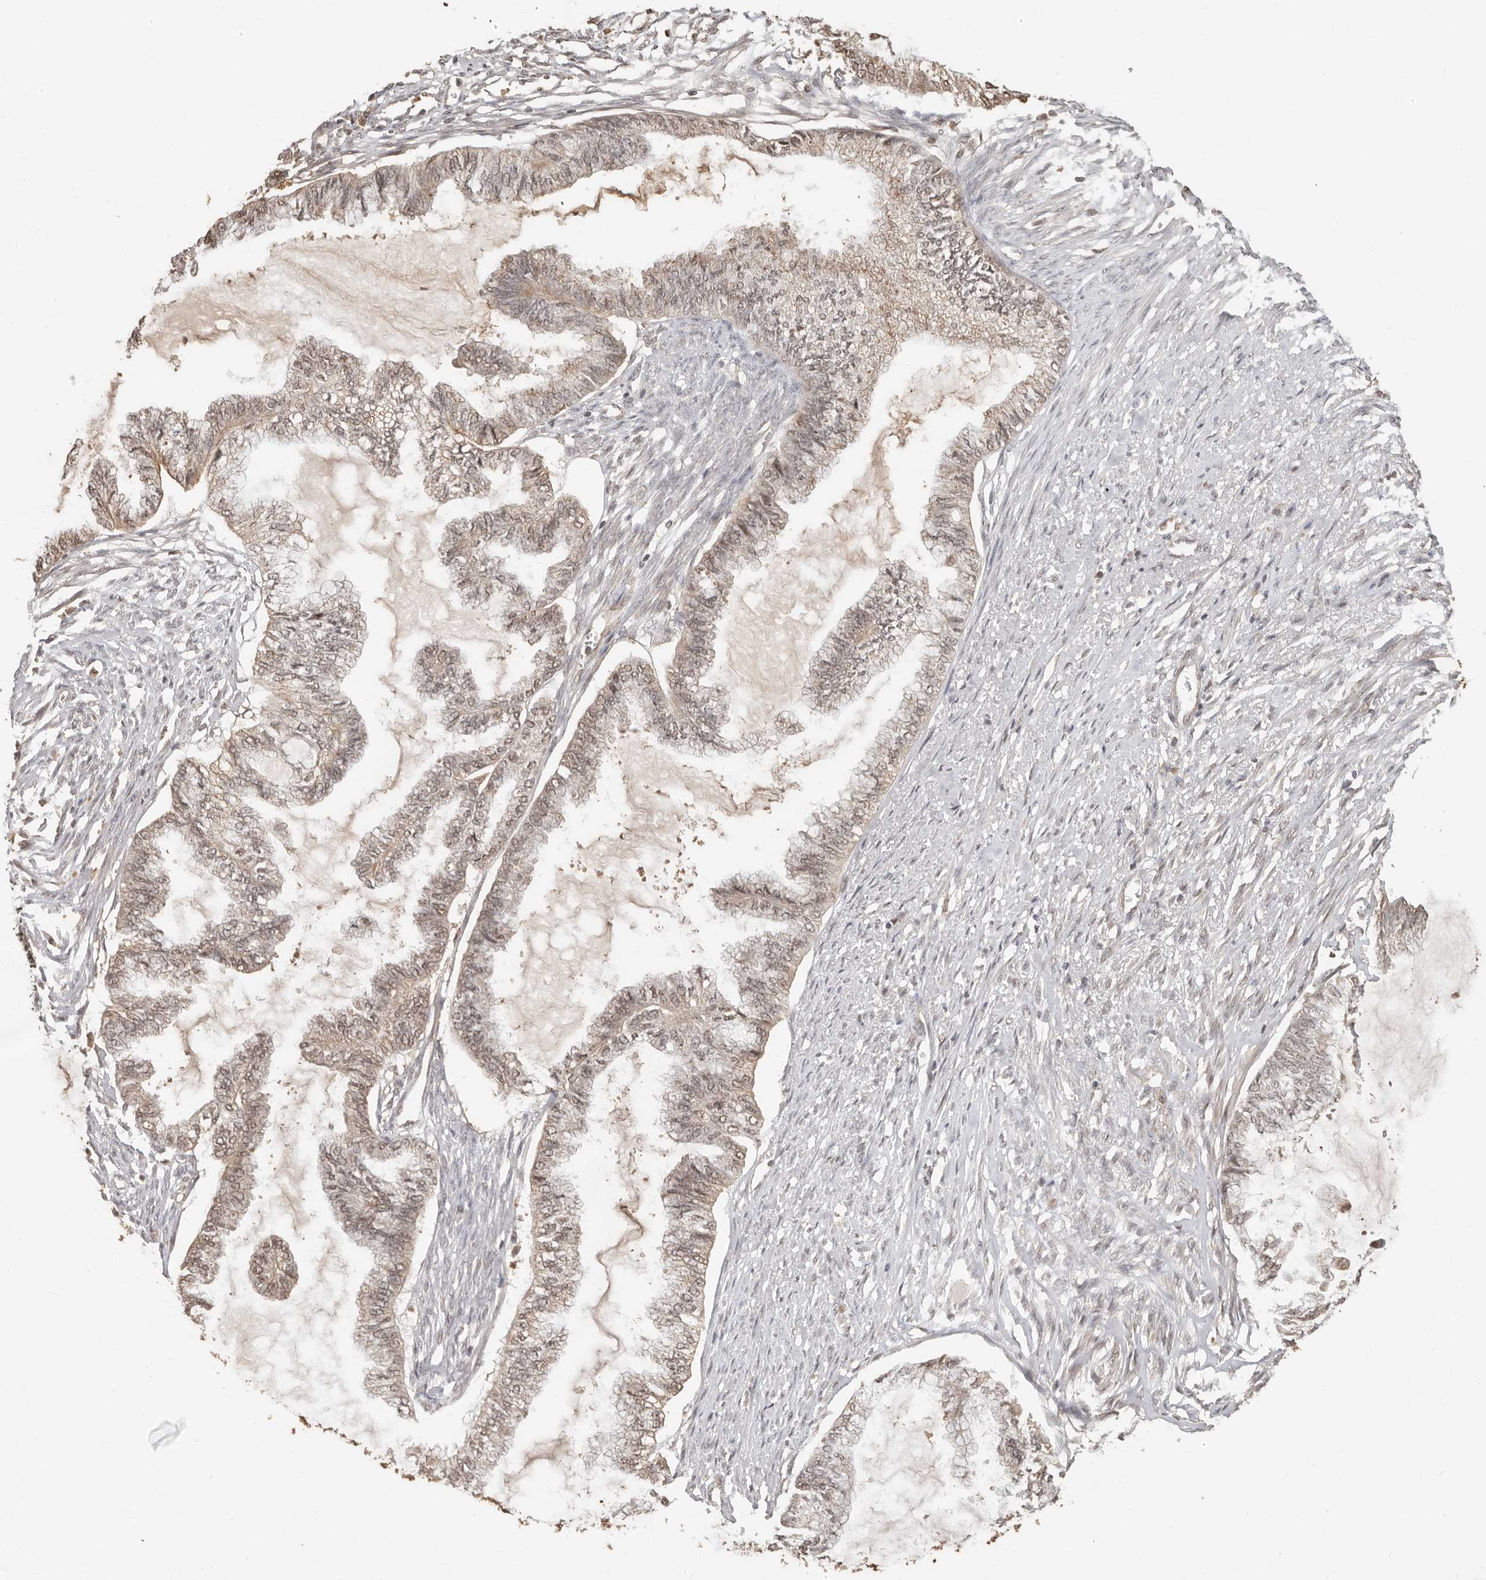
{"staining": {"intensity": "moderate", "quantity": ">75%", "location": "nuclear"}, "tissue": "endometrial cancer", "cell_type": "Tumor cells", "image_type": "cancer", "snomed": [{"axis": "morphology", "description": "Adenocarcinoma, NOS"}, {"axis": "topography", "description": "Endometrium"}], "caption": "This micrograph demonstrates IHC staining of human endometrial cancer (adenocarcinoma), with medium moderate nuclear positivity in approximately >75% of tumor cells.", "gene": "PSMA5", "patient": {"sex": "female", "age": 86}}